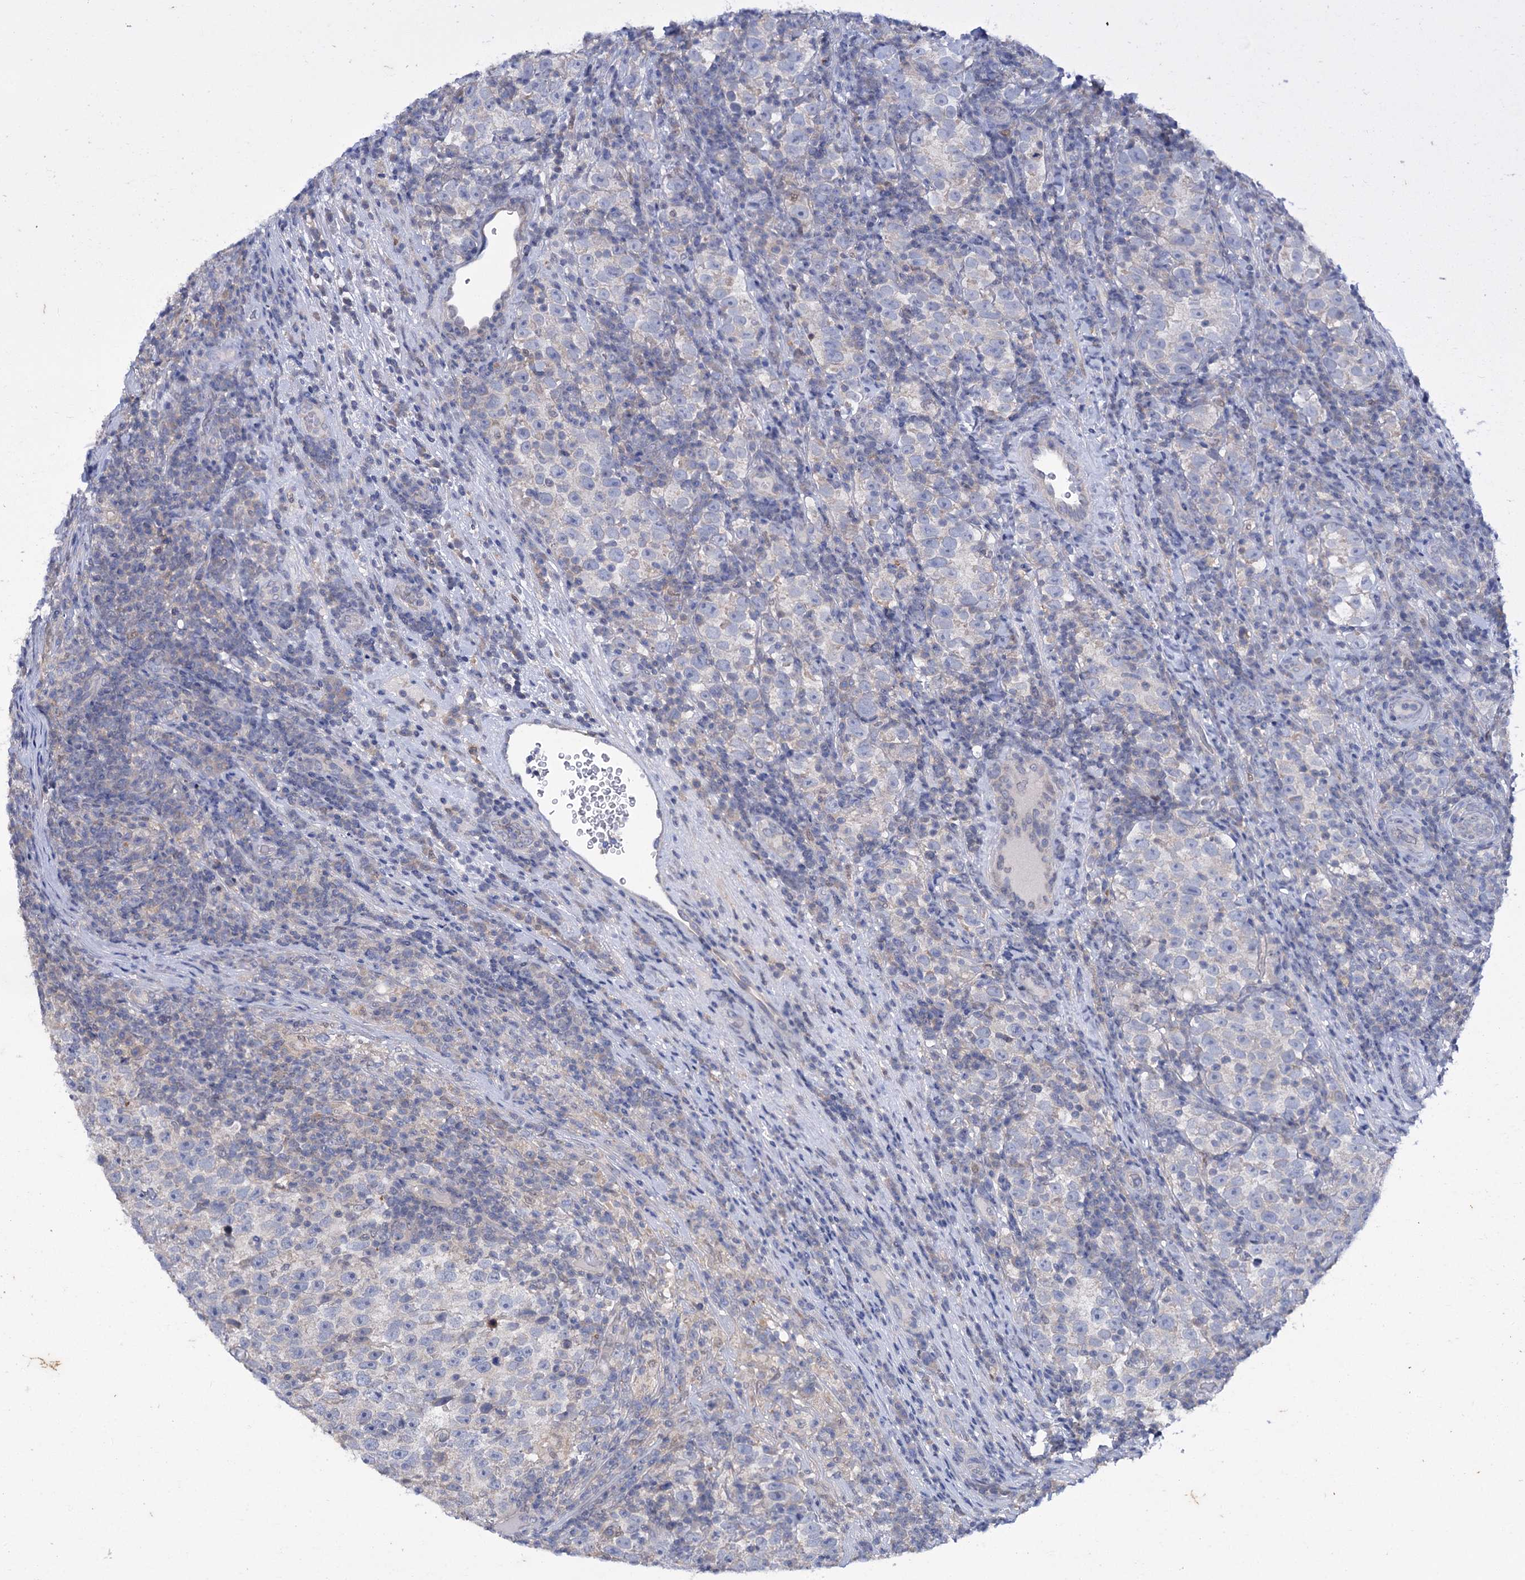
{"staining": {"intensity": "negative", "quantity": "none", "location": "none"}, "tissue": "testis cancer", "cell_type": "Tumor cells", "image_type": "cancer", "snomed": [{"axis": "morphology", "description": "Normal tissue, NOS"}, {"axis": "morphology", "description": "Seminoma, NOS"}, {"axis": "topography", "description": "Testis"}], "caption": "There is no significant staining in tumor cells of testis cancer (seminoma).", "gene": "MID1IP1", "patient": {"sex": "male", "age": 43}}